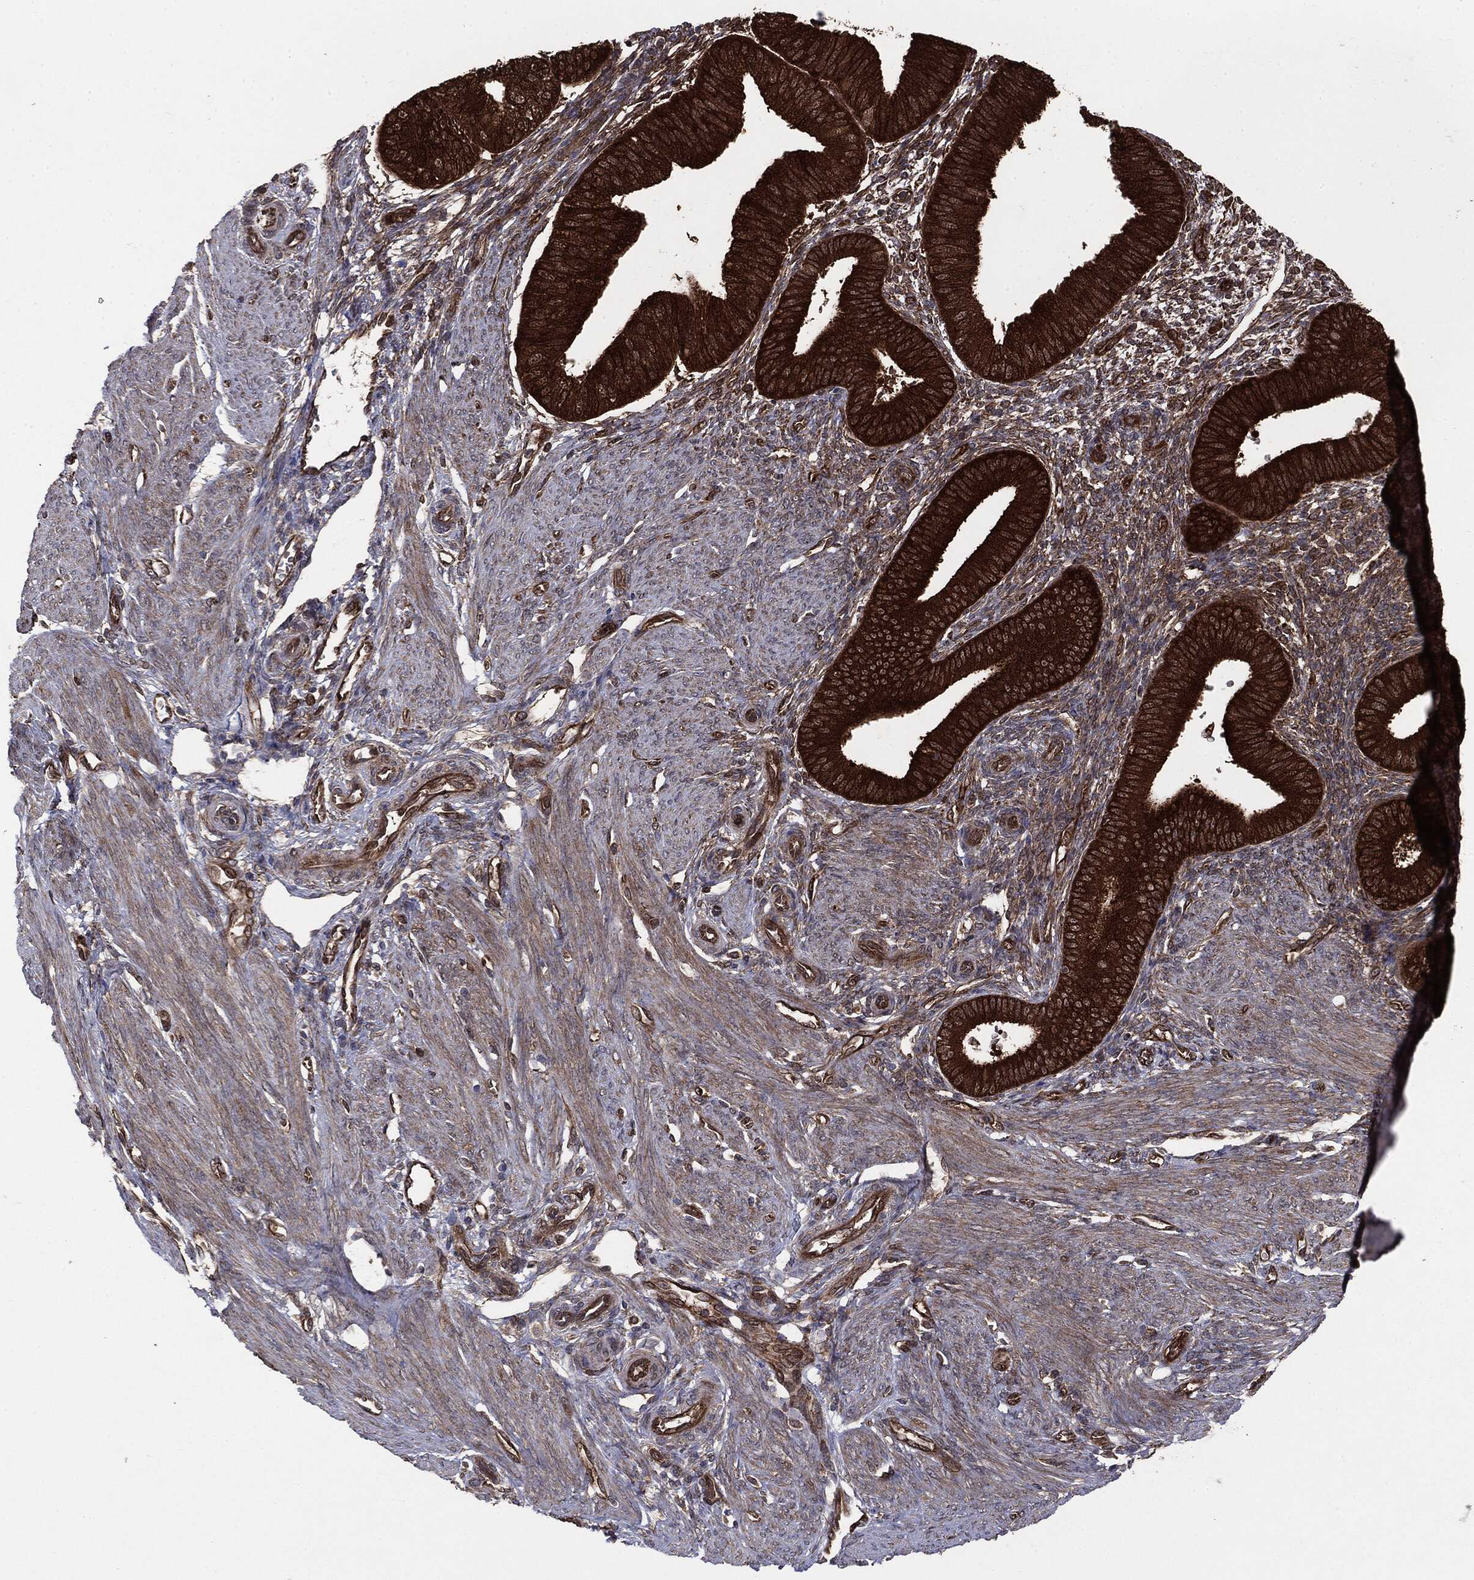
{"staining": {"intensity": "strong", "quantity": ">75%", "location": "cytoplasmic/membranous"}, "tissue": "endometrium", "cell_type": "Cells in endometrial stroma", "image_type": "normal", "snomed": [{"axis": "morphology", "description": "Normal tissue, NOS"}, {"axis": "topography", "description": "Endometrium"}], "caption": "Endometrium was stained to show a protein in brown. There is high levels of strong cytoplasmic/membranous staining in about >75% of cells in endometrial stroma.", "gene": "NME1", "patient": {"sex": "female", "age": 39}}